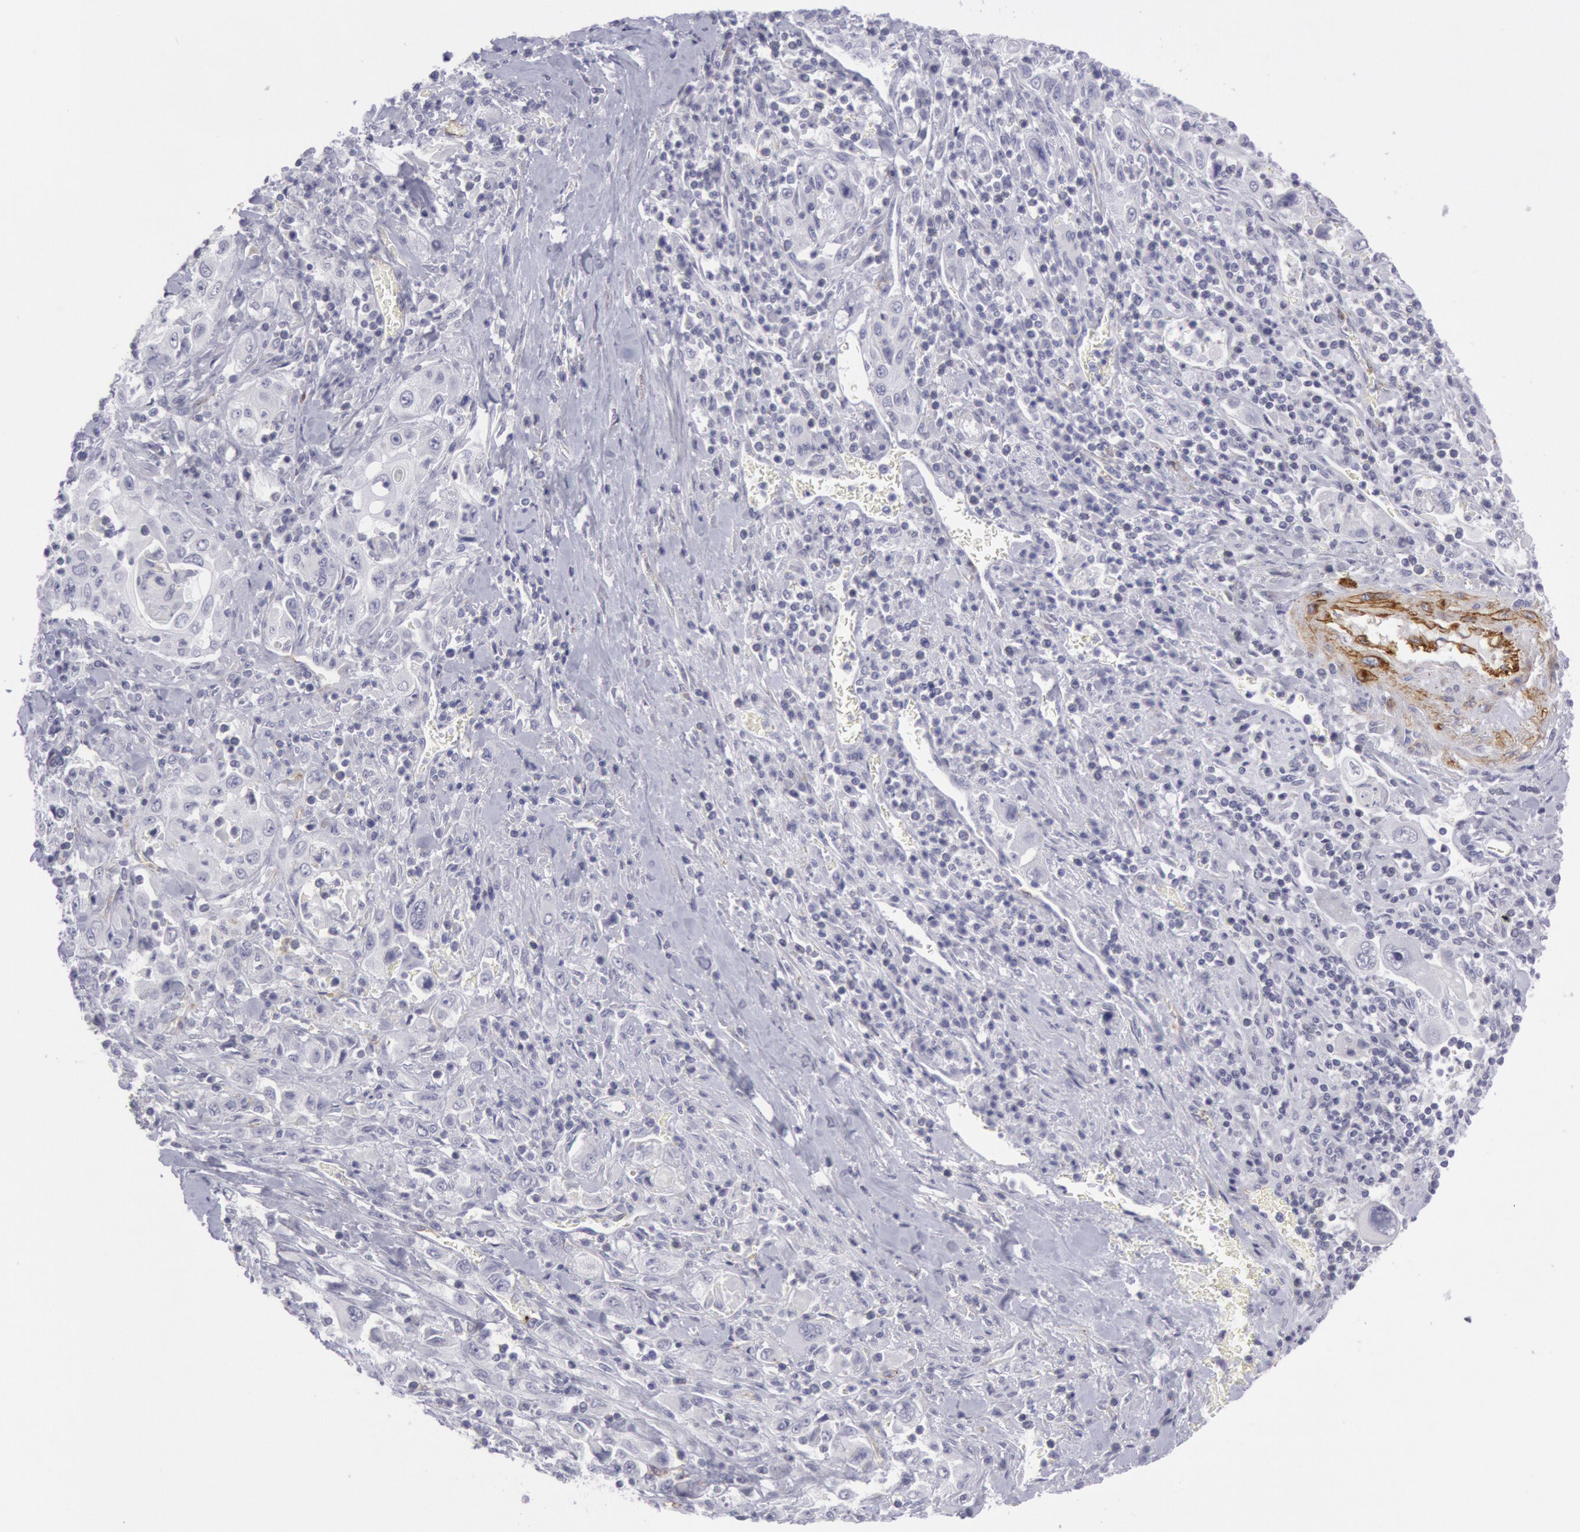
{"staining": {"intensity": "negative", "quantity": "none", "location": "none"}, "tissue": "pancreatic cancer", "cell_type": "Tumor cells", "image_type": "cancer", "snomed": [{"axis": "morphology", "description": "Adenocarcinoma, NOS"}, {"axis": "topography", "description": "Pancreas"}], "caption": "Immunohistochemistry (IHC) of pancreatic cancer (adenocarcinoma) reveals no expression in tumor cells.", "gene": "CDH13", "patient": {"sex": "male", "age": 70}}